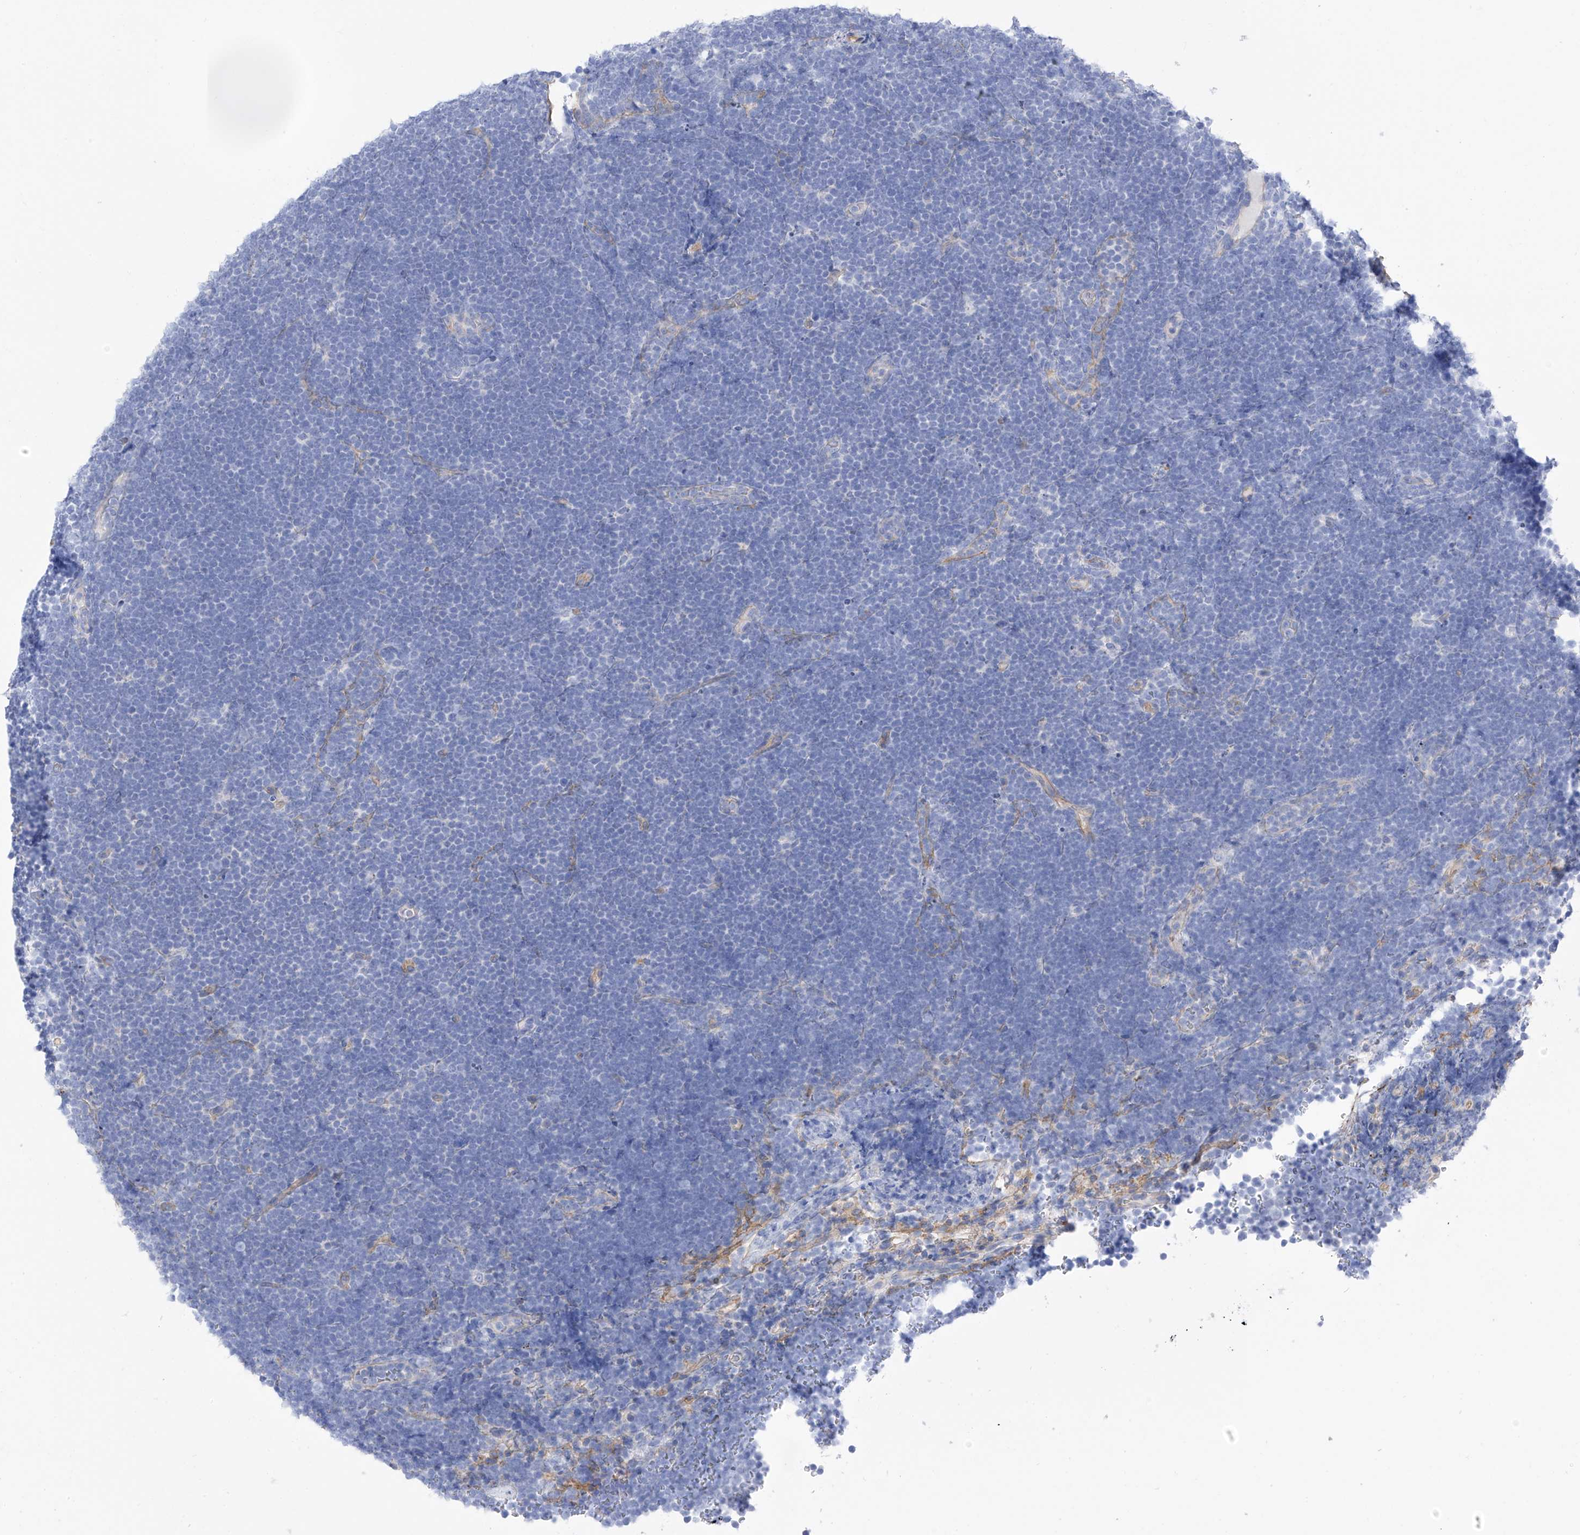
{"staining": {"intensity": "negative", "quantity": "none", "location": "none"}, "tissue": "lymphoma", "cell_type": "Tumor cells", "image_type": "cancer", "snomed": [{"axis": "morphology", "description": "Malignant lymphoma, non-Hodgkin's type, High grade"}, {"axis": "topography", "description": "Lymph node"}], "caption": "Histopathology image shows no significant protein staining in tumor cells of lymphoma.", "gene": "ITGA9", "patient": {"sex": "male", "age": 13}}